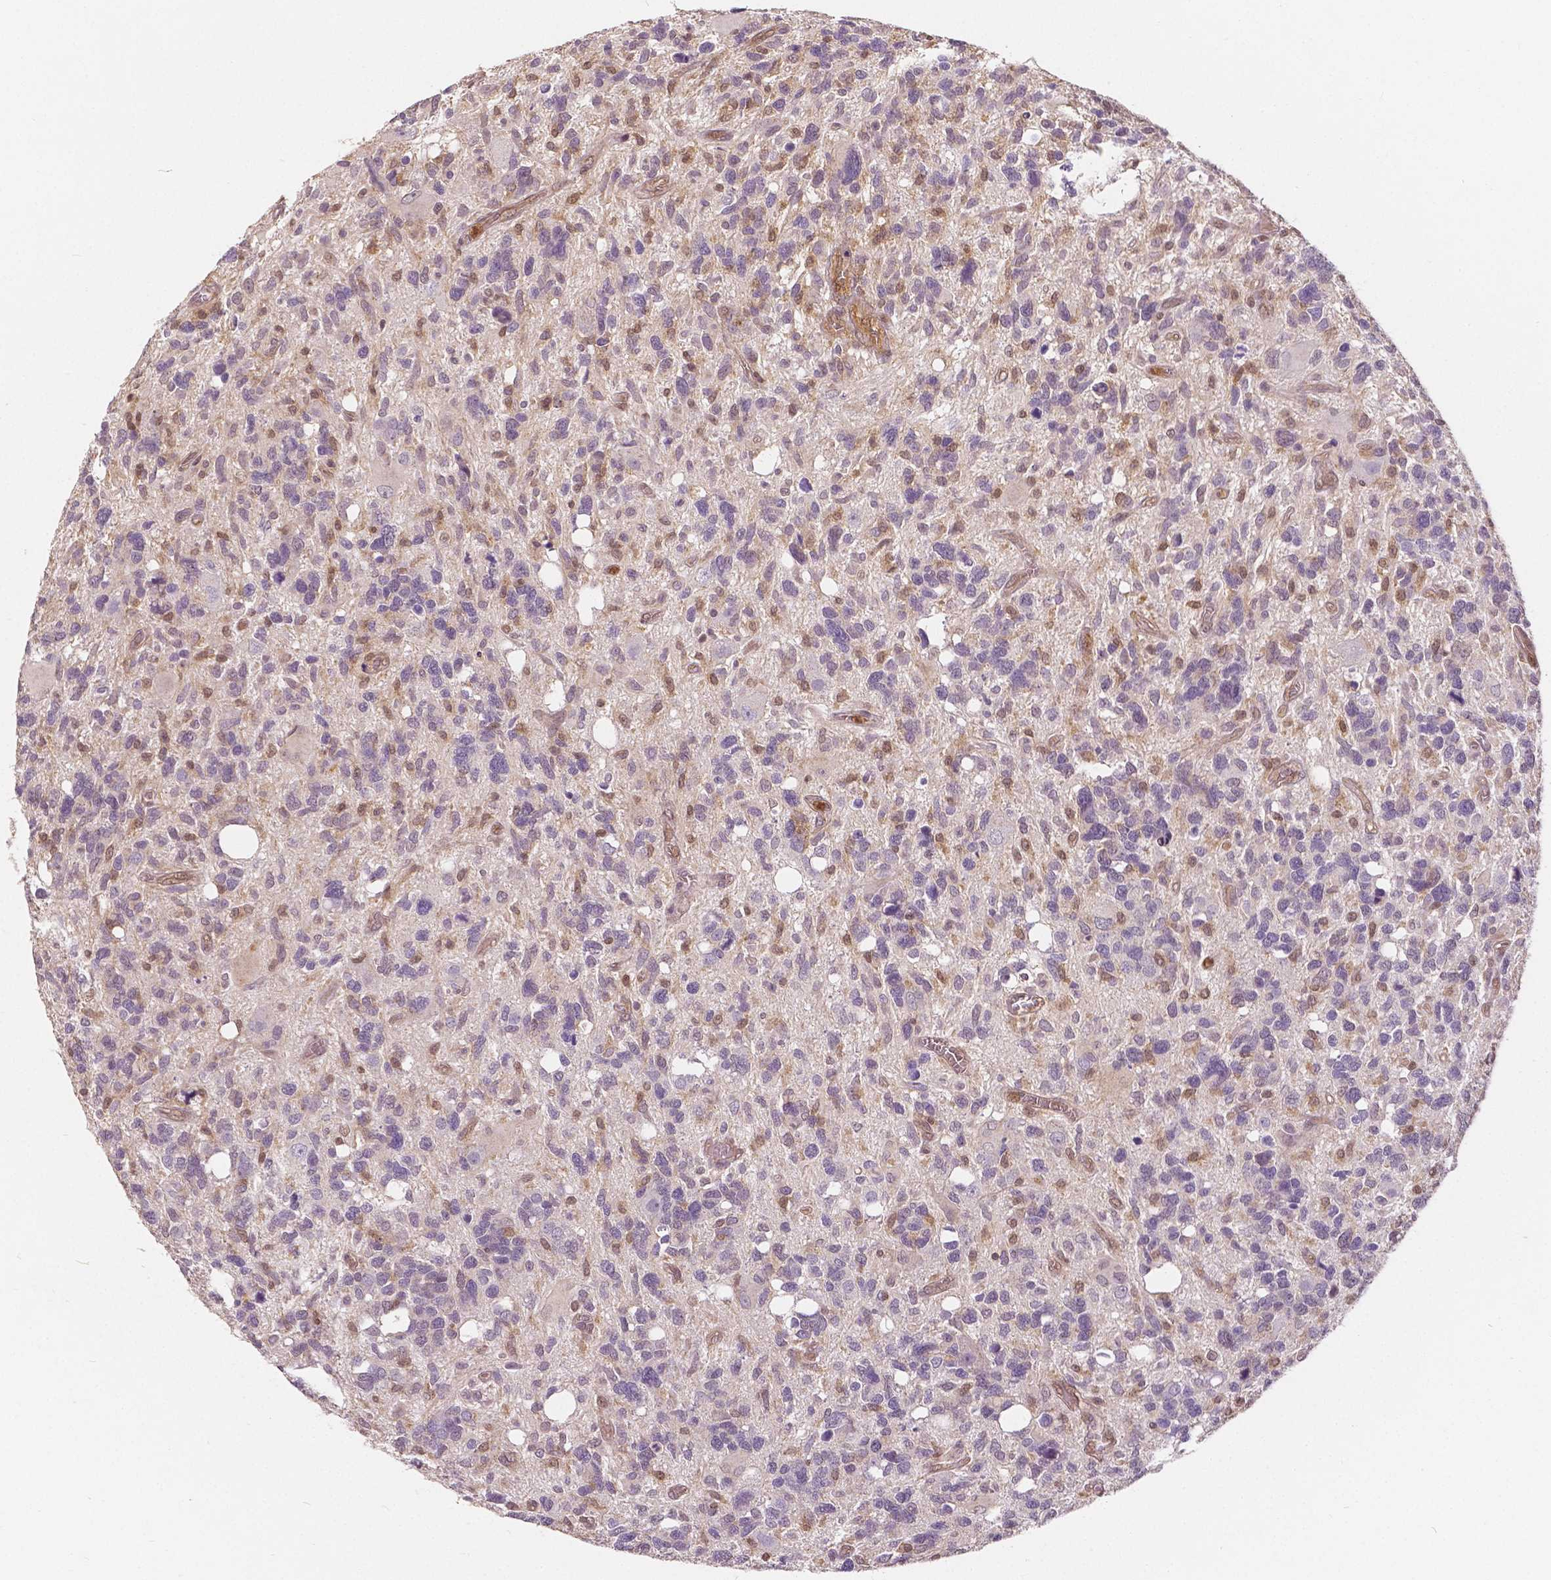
{"staining": {"intensity": "weak", "quantity": "<25%", "location": "nuclear"}, "tissue": "glioma", "cell_type": "Tumor cells", "image_type": "cancer", "snomed": [{"axis": "morphology", "description": "Glioma, malignant, High grade"}, {"axis": "topography", "description": "Brain"}], "caption": "Glioma was stained to show a protein in brown. There is no significant expression in tumor cells.", "gene": "NAPRT", "patient": {"sex": "male", "age": 49}}